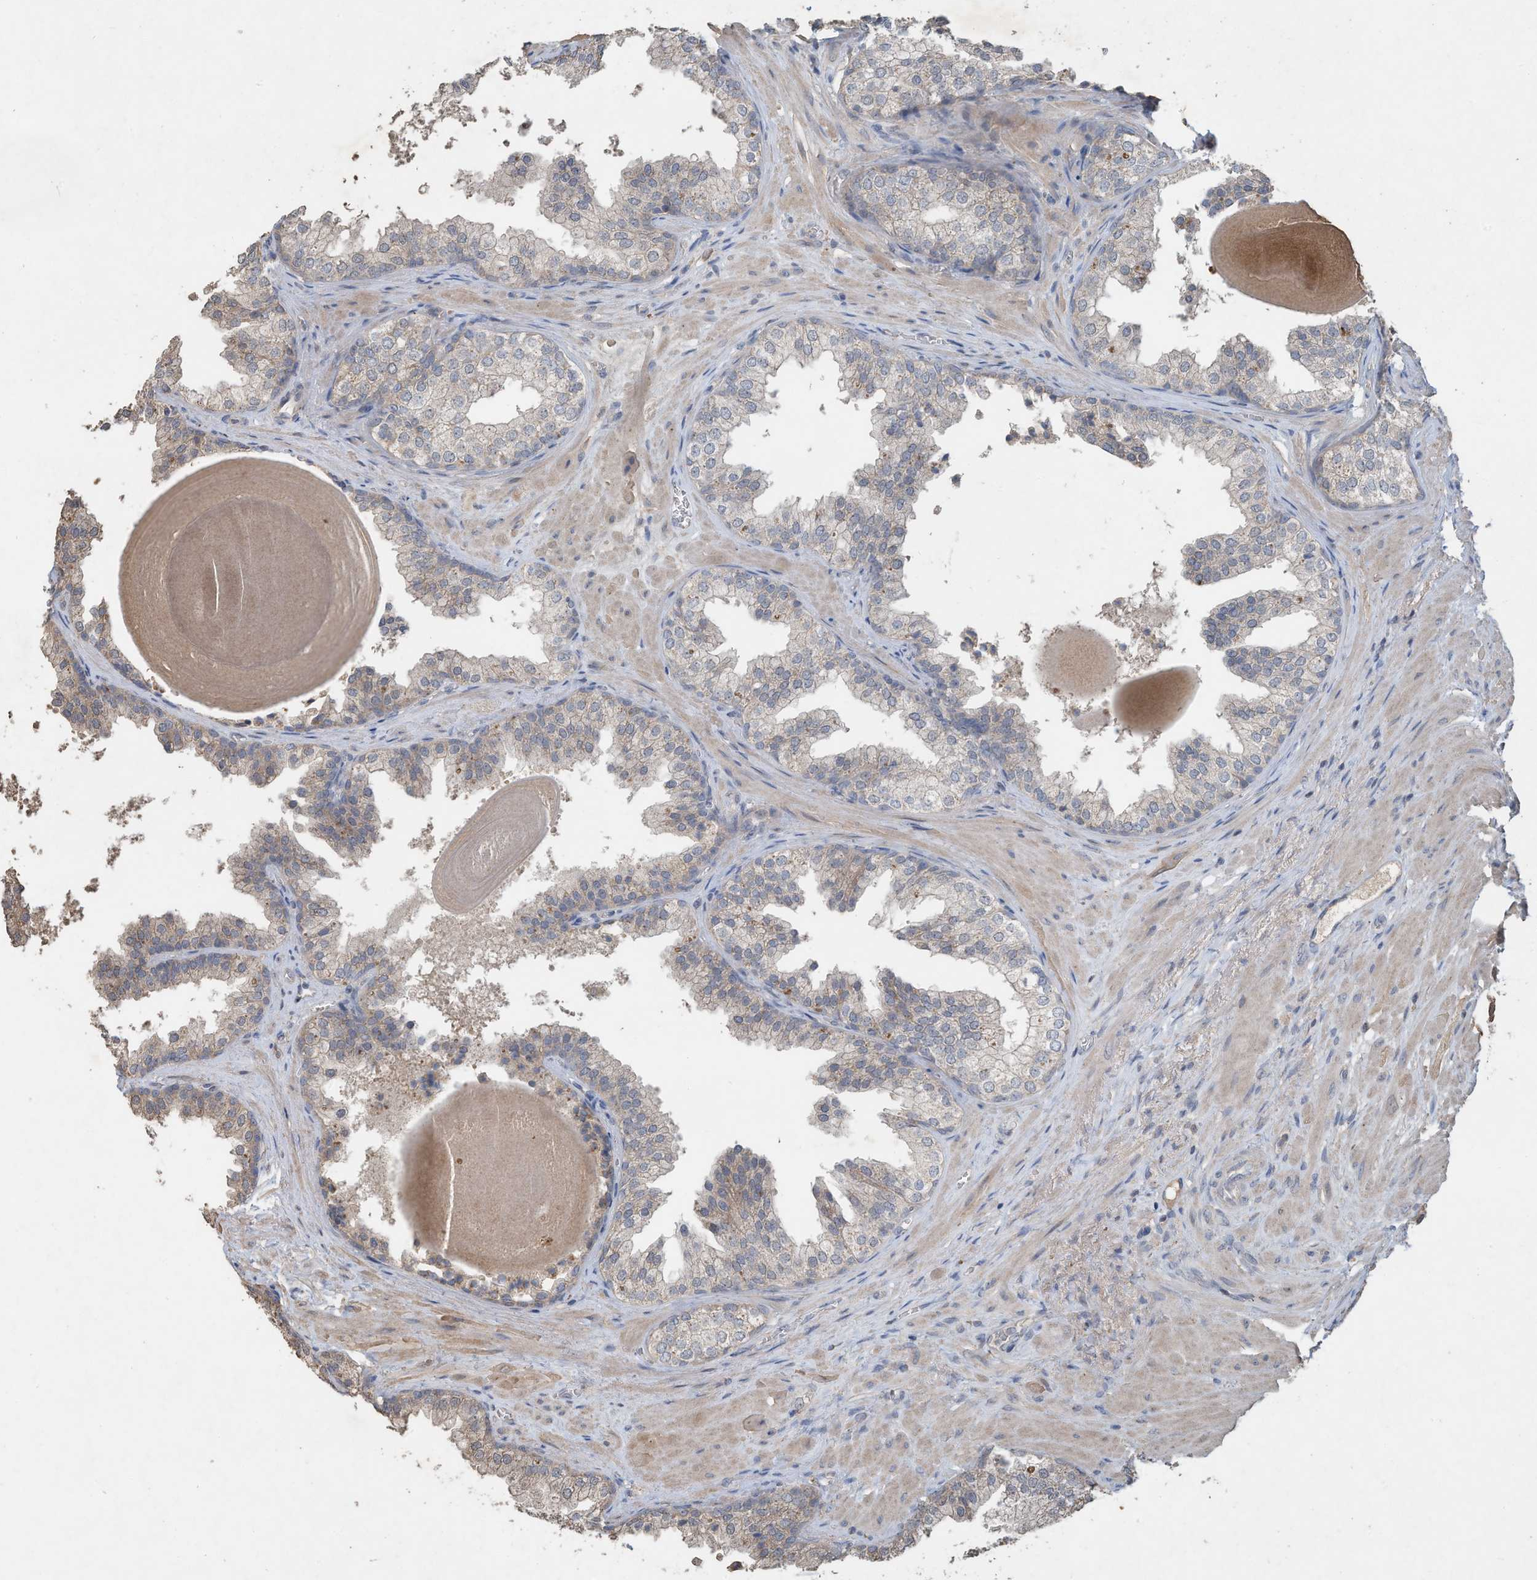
{"staining": {"intensity": "weak", "quantity": "<25%", "location": "cytoplasmic/membranous"}, "tissue": "prostate", "cell_type": "Glandular cells", "image_type": "normal", "snomed": [{"axis": "morphology", "description": "Normal tissue, NOS"}, {"axis": "topography", "description": "Prostate"}], "caption": "The immunohistochemistry photomicrograph has no significant staining in glandular cells of prostate. (Brightfield microscopy of DAB immunohistochemistry at high magnification).", "gene": "CAPN13", "patient": {"sex": "male", "age": 48}}